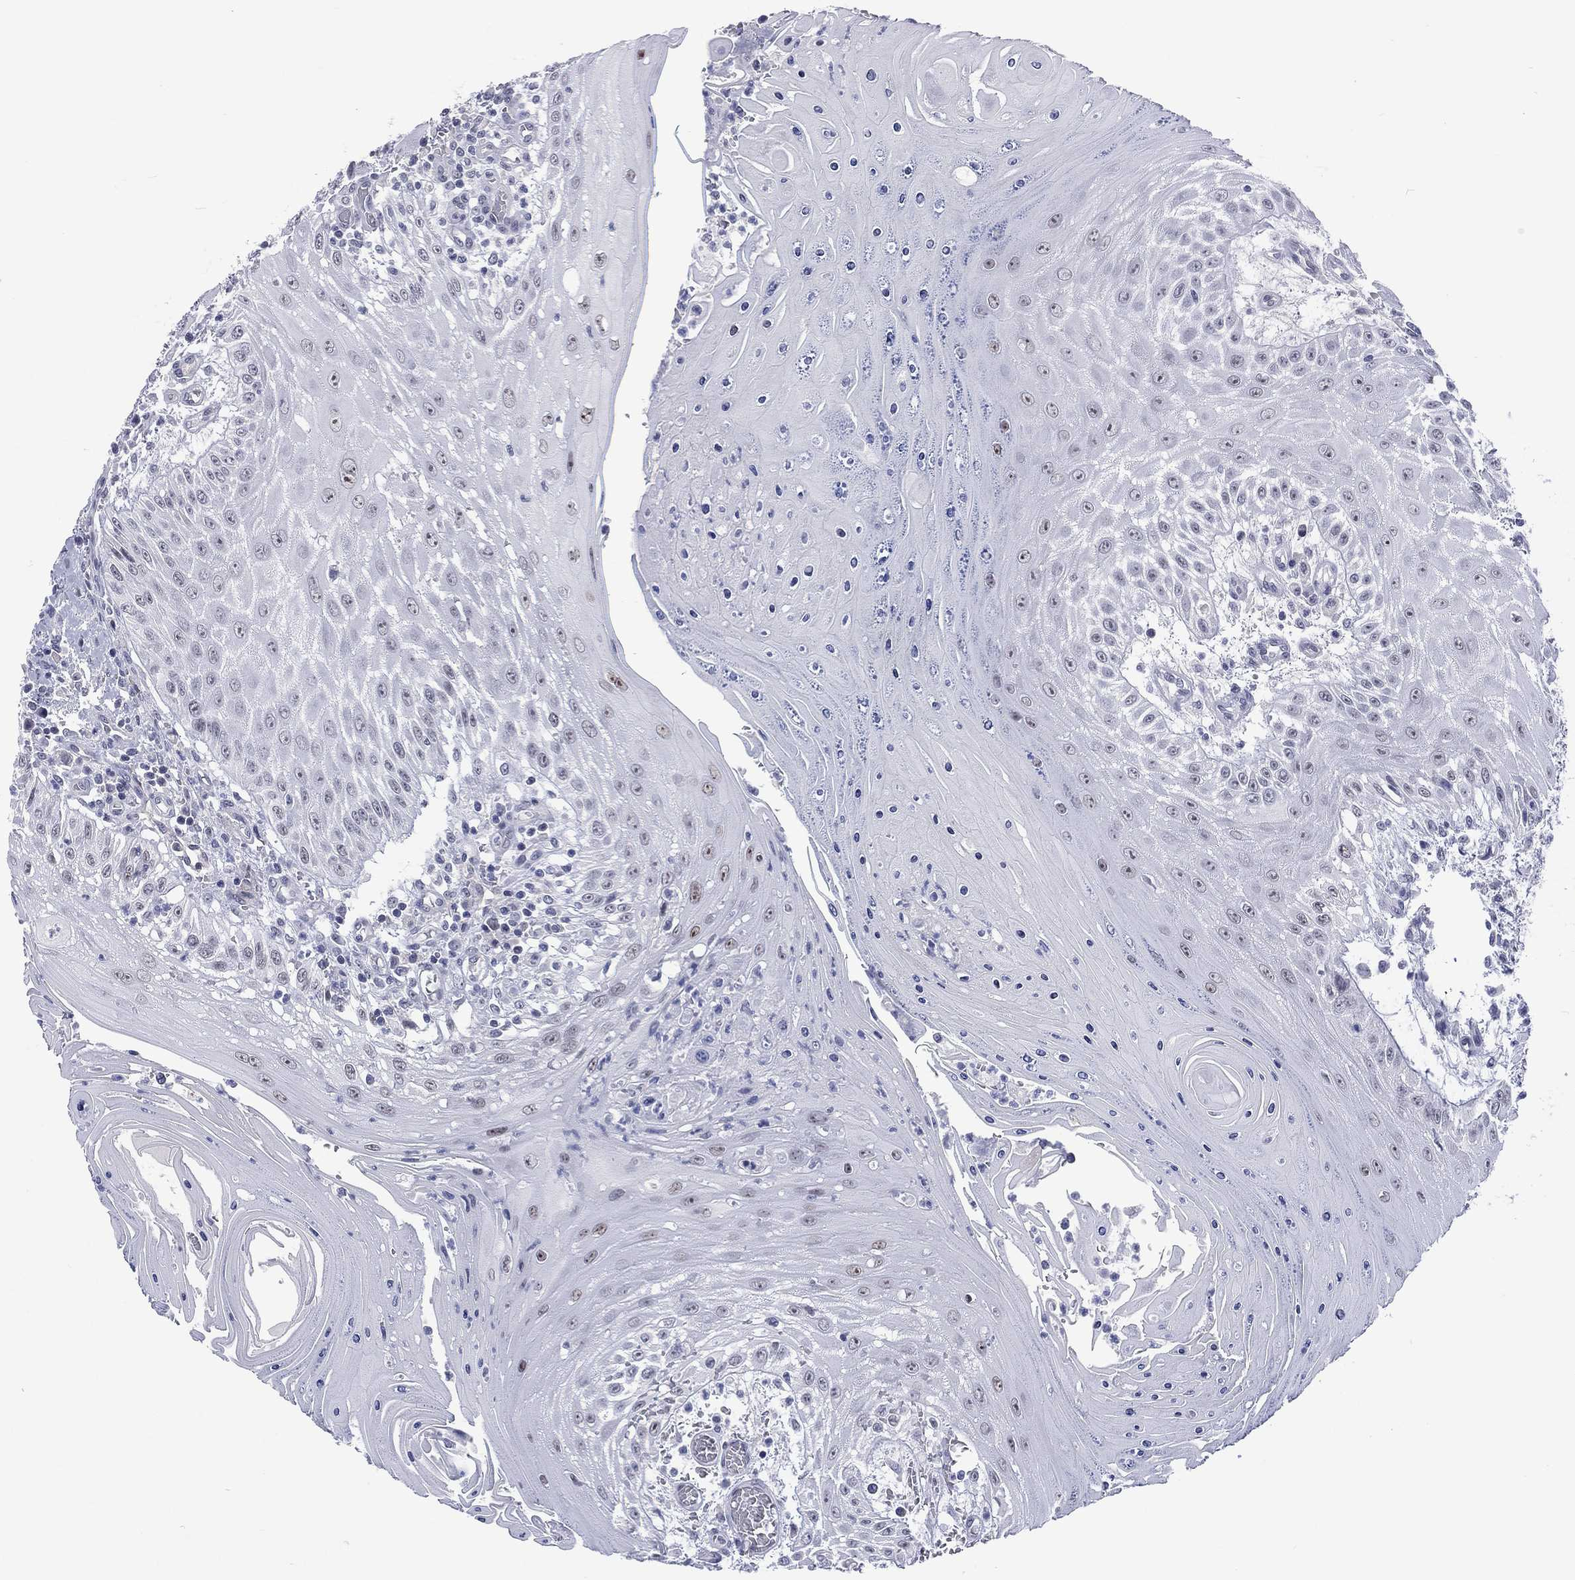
{"staining": {"intensity": "negative", "quantity": "none", "location": "none"}, "tissue": "head and neck cancer", "cell_type": "Tumor cells", "image_type": "cancer", "snomed": [{"axis": "morphology", "description": "Squamous cell carcinoma, NOS"}, {"axis": "topography", "description": "Oral tissue"}, {"axis": "topography", "description": "Head-Neck"}], "caption": "Immunohistochemistry micrograph of head and neck cancer (squamous cell carcinoma) stained for a protein (brown), which displays no expression in tumor cells.", "gene": "SSX1", "patient": {"sex": "male", "age": 58}}